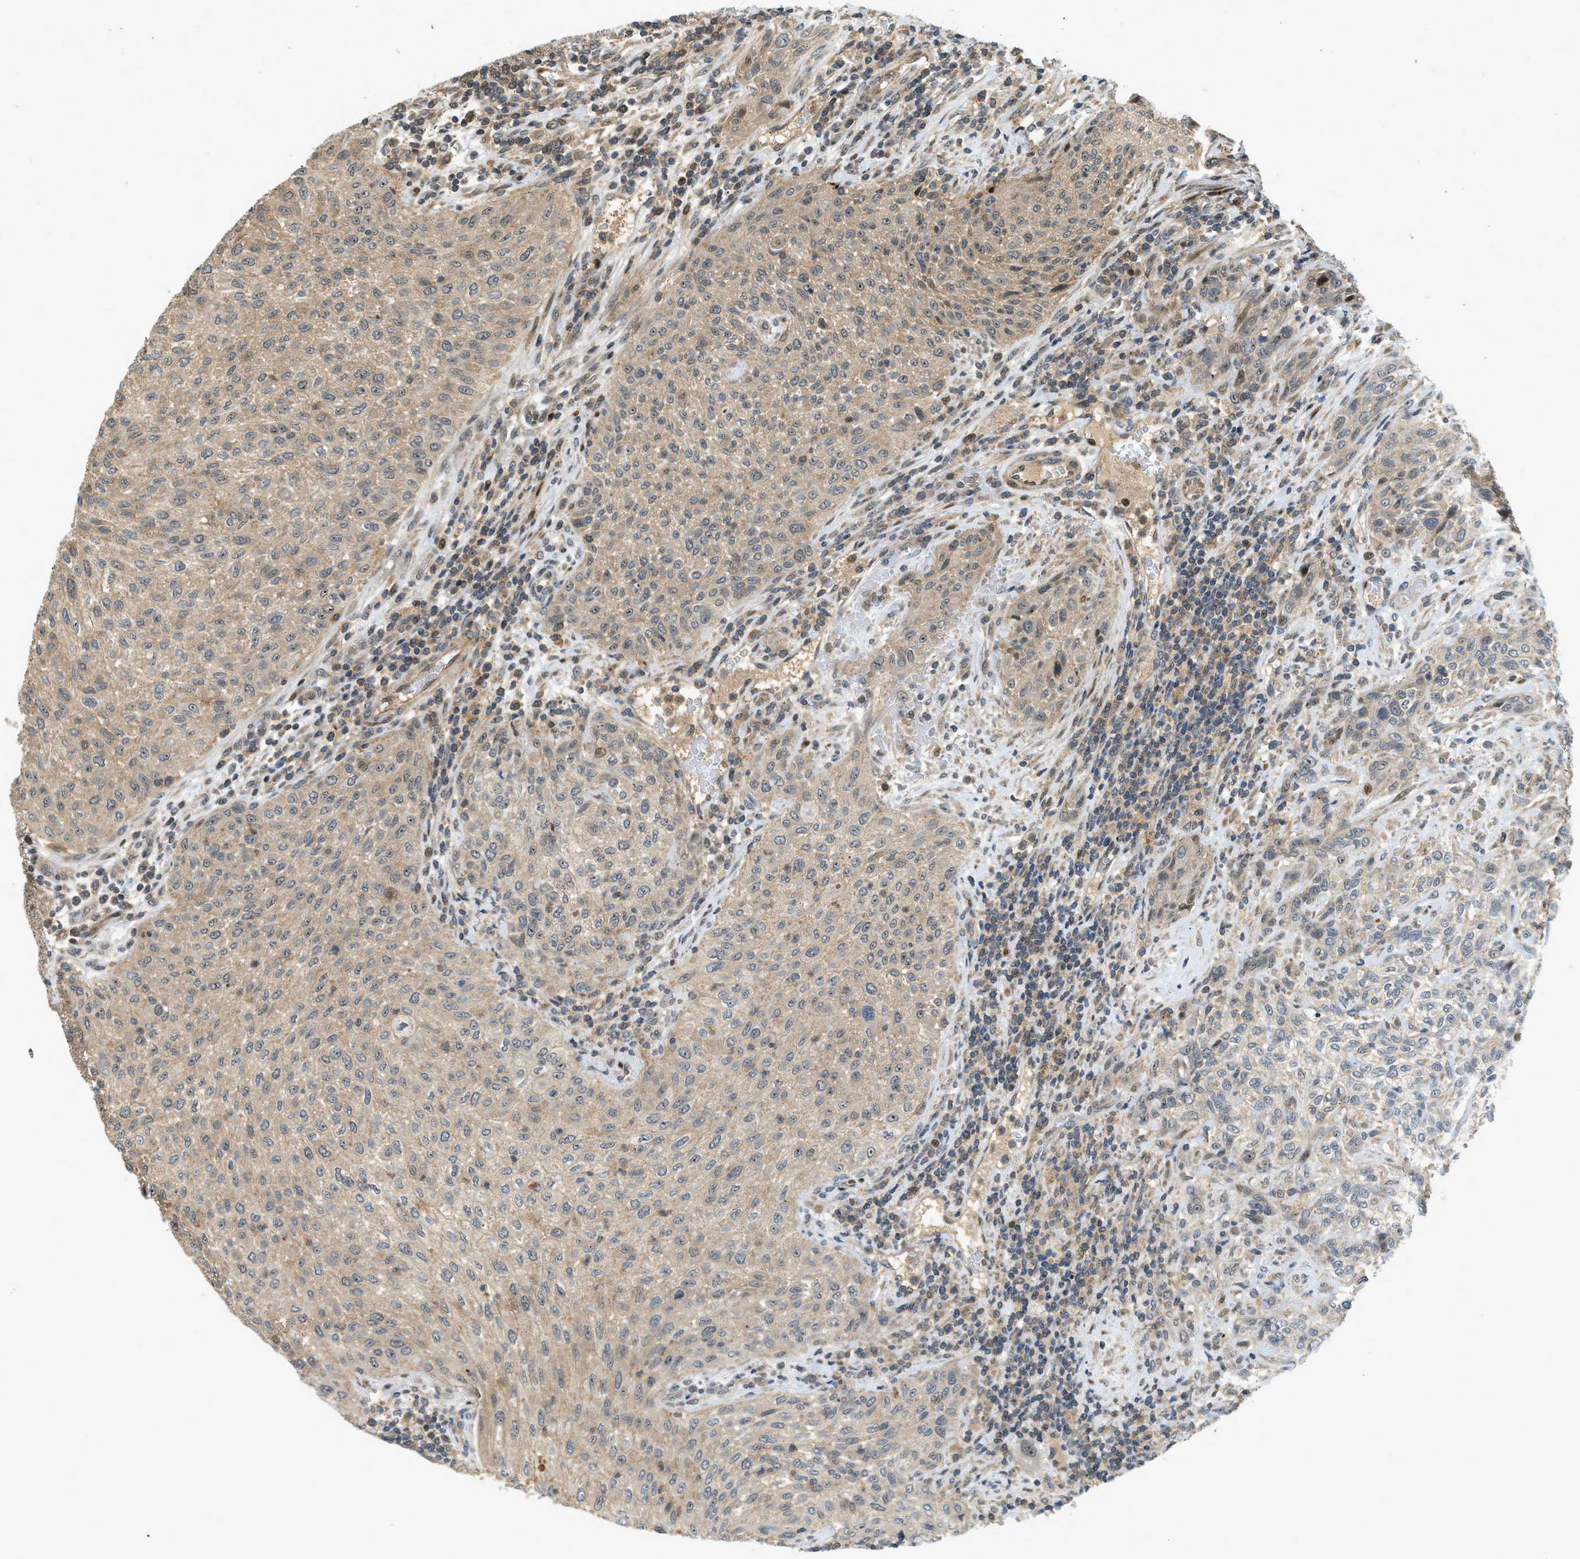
{"staining": {"intensity": "weak", "quantity": ">75%", "location": "cytoplasmic/membranous"}, "tissue": "urothelial cancer", "cell_type": "Tumor cells", "image_type": "cancer", "snomed": [{"axis": "morphology", "description": "Urothelial carcinoma, Low grade"}, {"axis": "morphology", "description": "Urothelial carcinoma, High grade"}, {"axis": "topography", "description": "Urinary bladder"}], "caption": "Immunohistochemical staining of urothelial cancer exhibits weak cytoplasmic/membranous protein expression in about >75% of tumor cells. (DAB (3,3'-diaminobenzidine) IHC with brightfield microscopy, high magnification).", "gene": "TRAPPC14", "patient": {"sex": "male", "age": 35}}